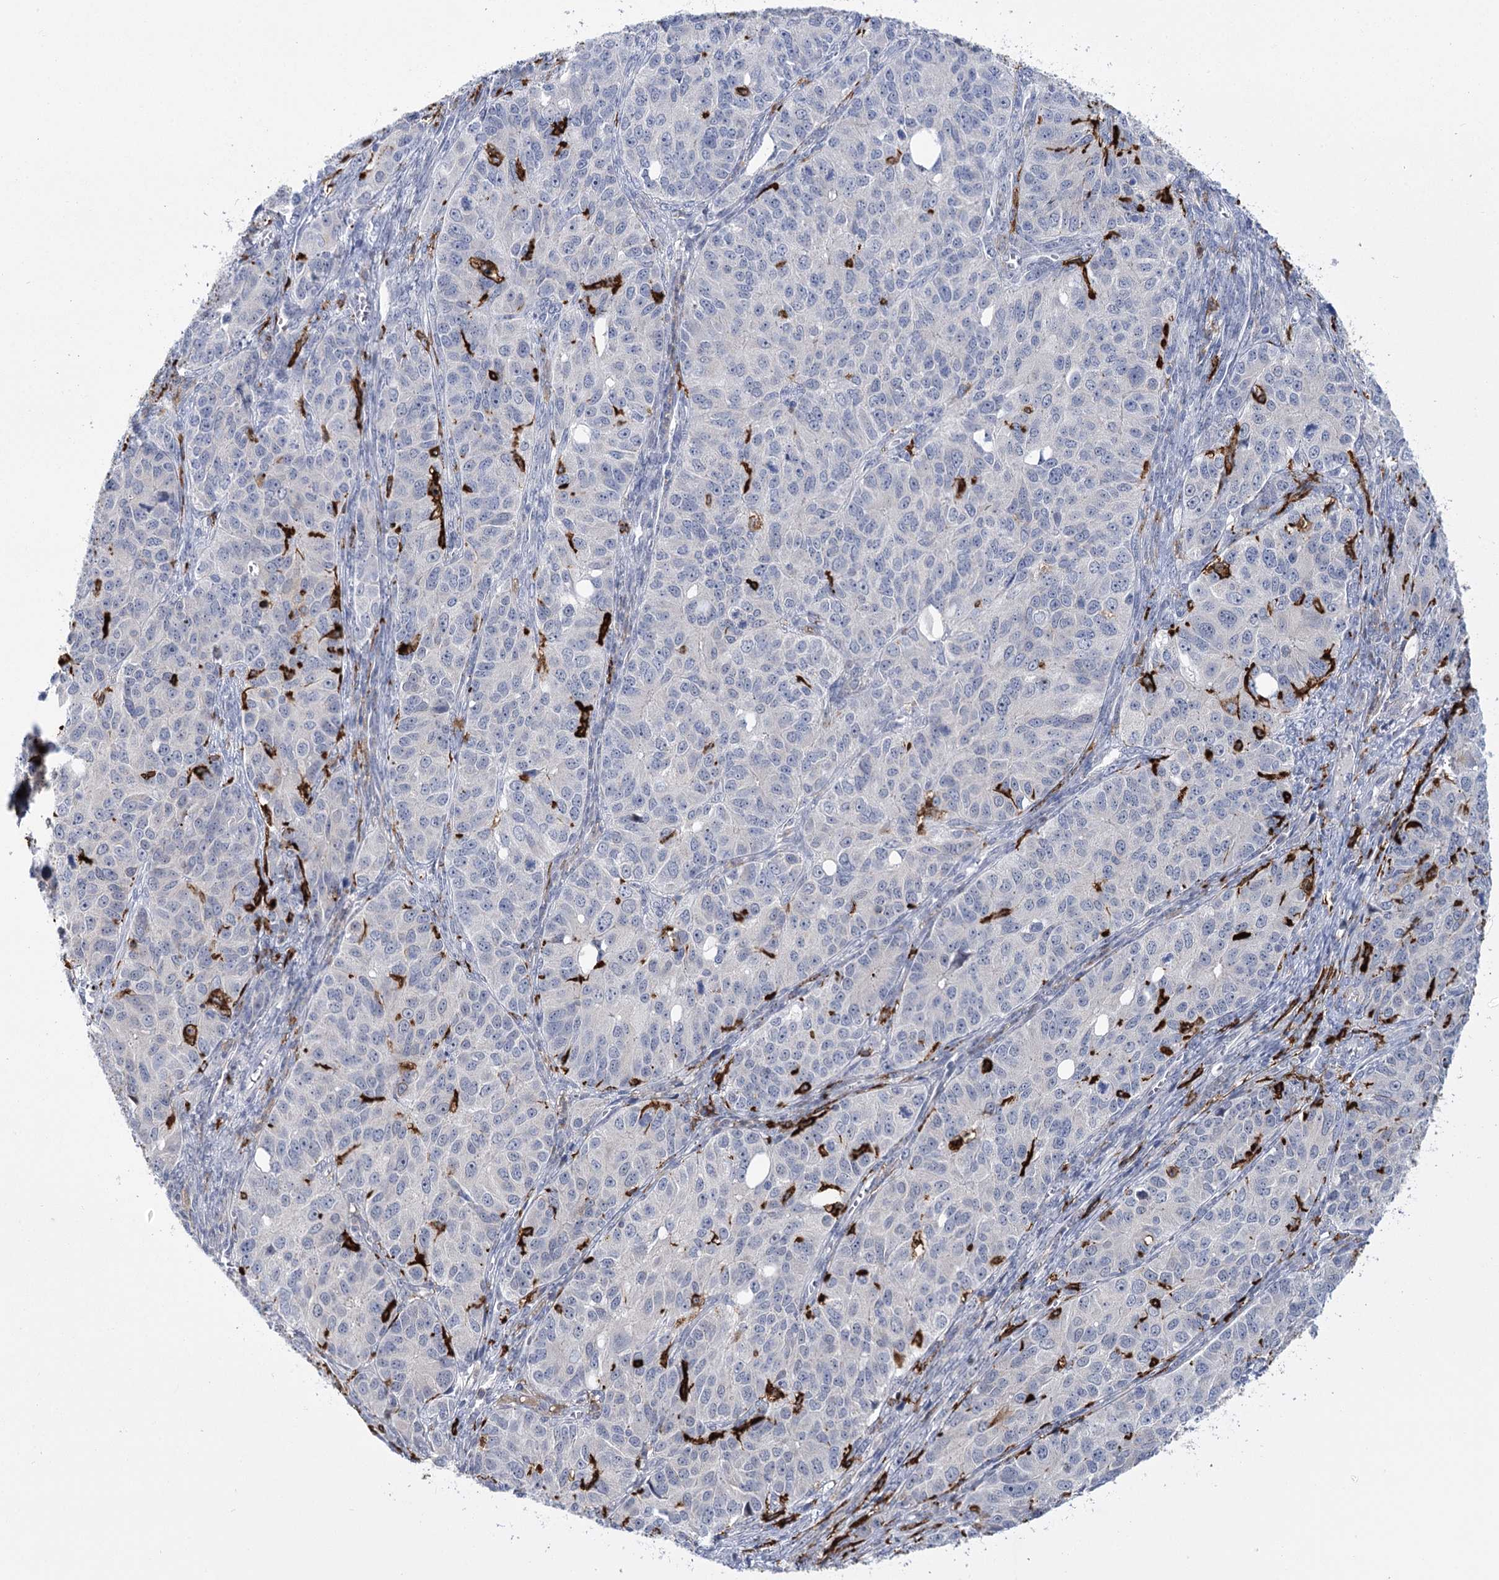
{"staining": {"intensity": "moderate", "quantity": "<25%", "location": "cytoplasmic/membranous"}, "tissue": "ovarian cancer", "cell_type": "Tumor cells", "image_type": "cancer", "snomed": [{"axis": "morphology", "description": "Carcinoma, endometroid"}, {"axis": "topography", "description": "Ovary"}], "caption": "Protein positivity by immunohistochemistry reveals moderate cytoplasmic/membranous expression in about <25% of tumor cells in endometroid carcinoma (ovarian).", "gene": "PIWIL4", "patient": {"sex": "female", "age": 51}}